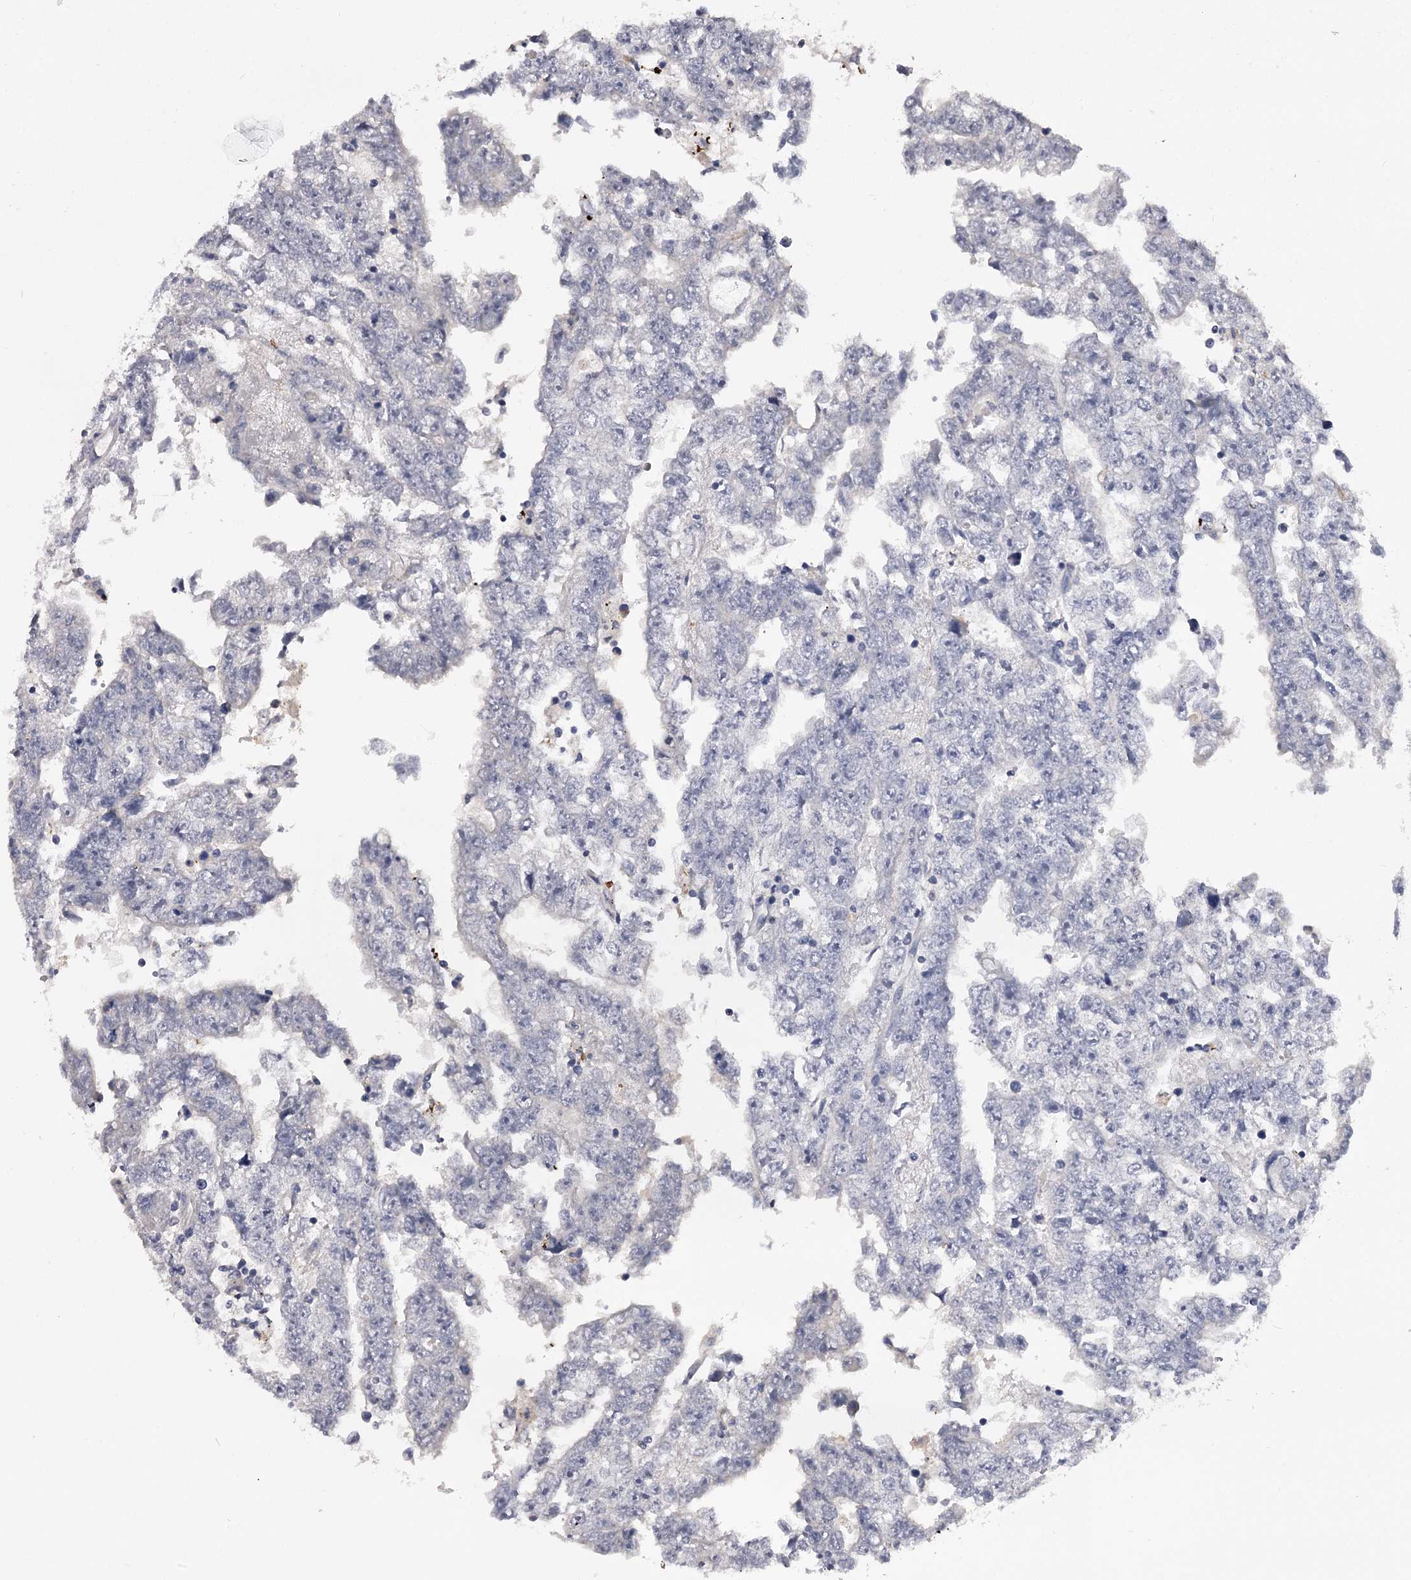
{"staining": {"intensity": "negative", "quantity": "none", "location": "none"}, "tissue": "testis cancer", "cell_type": "Tumor cells", "image_type": "cancer", "snomed": [{"axis": "morphology", "description": "Carcinoma, Embryonal, NOS"}, {"axis": "topography", "description": "Testis"}], "caption": "Human embryonal carcinoma (testis) stained for a protein using IHC demonstrates no staining in tumor cells.", "gene": "GSTO1", "patient": {"sex": "male", "age": 25}}